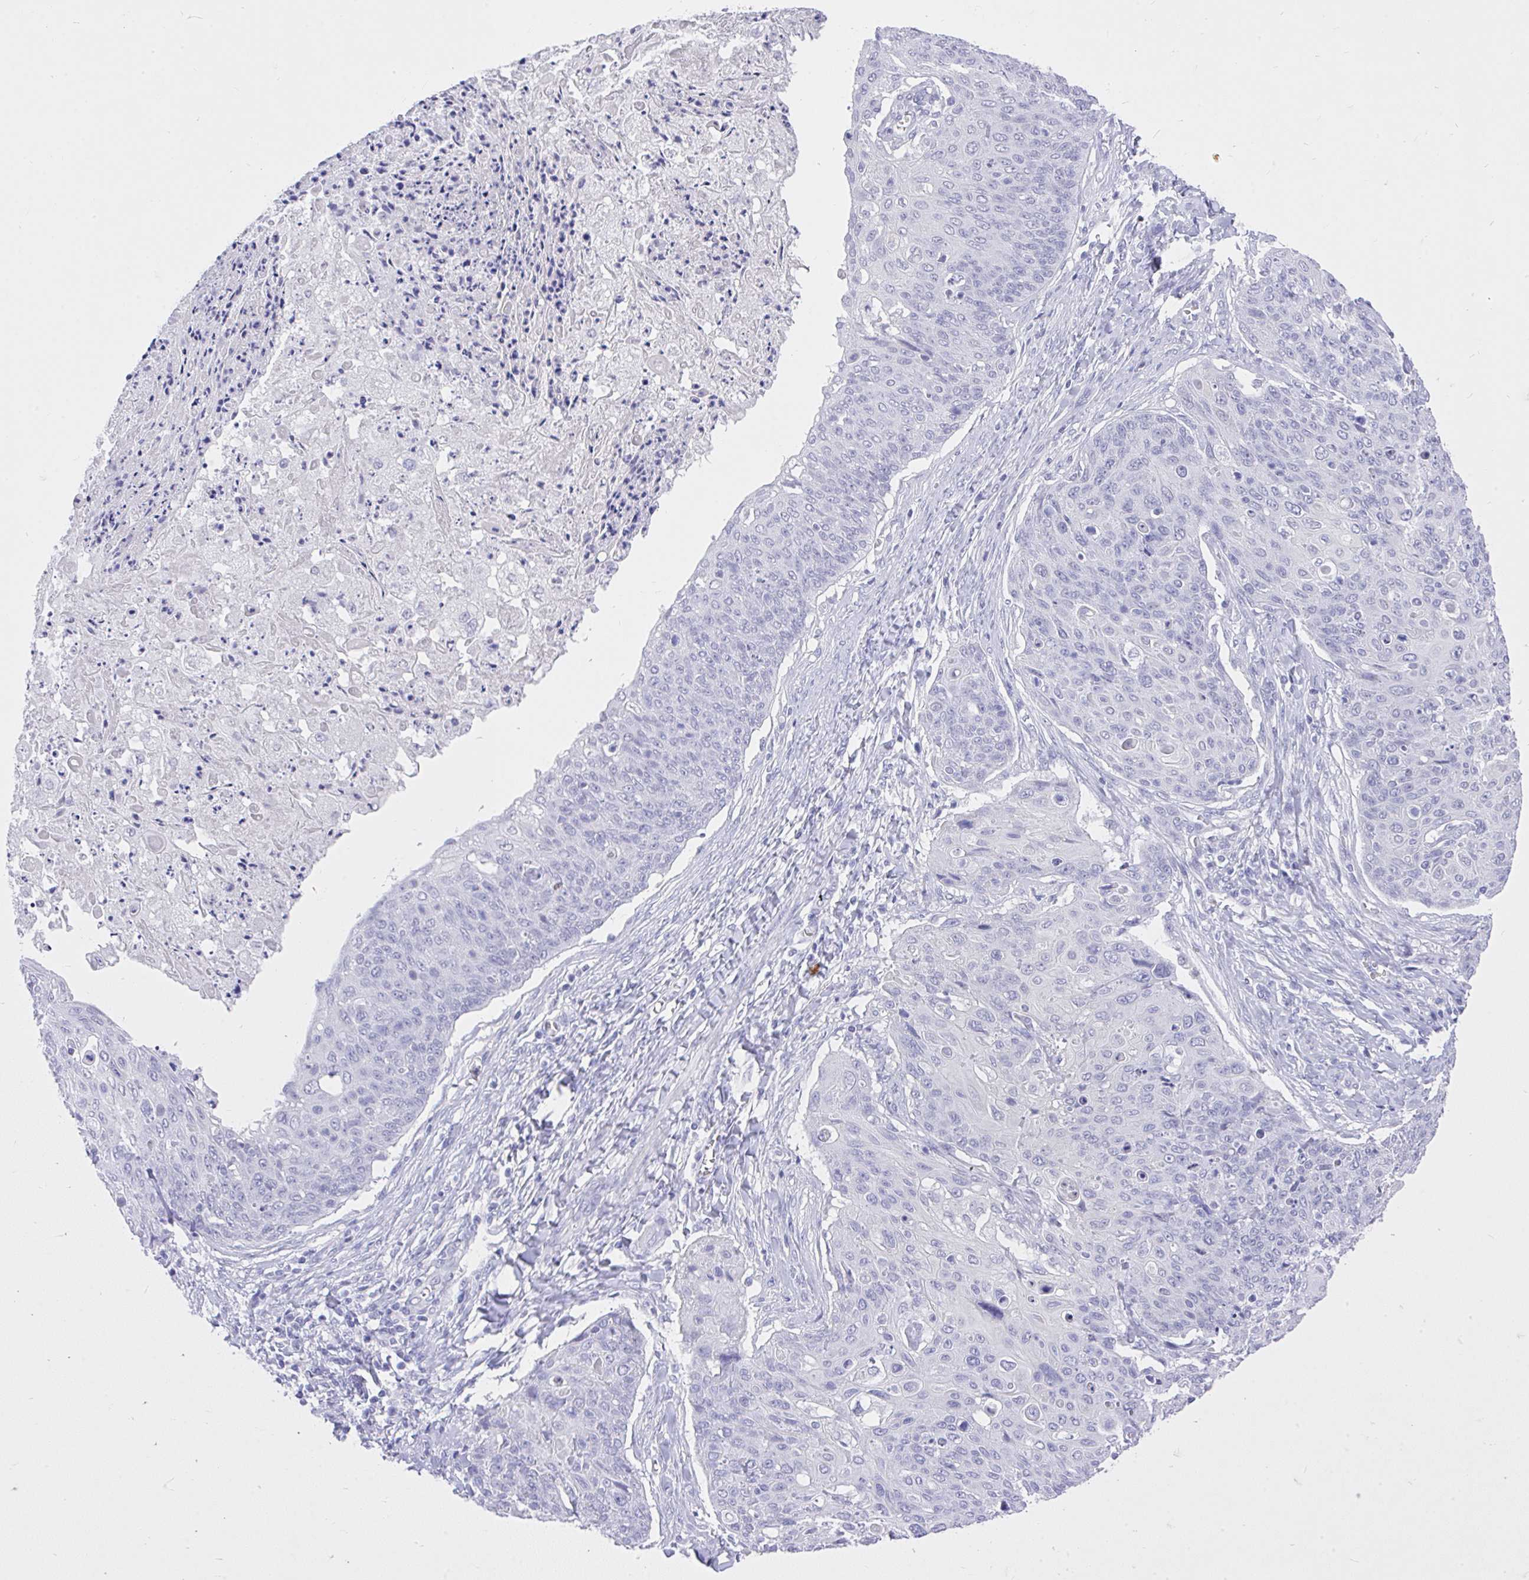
{"staining": {"intensity": "negative", "quantity": "none", "location": "none"}, "tissue": "skin cancer", "cell_type": "Tumor cells", "image_type": "cancer", "snomed": [{"axis": "morphology", "description": "Squamous cell carcinoma, NOS"}, {"axis": "topography", "description": "Skin"}, {"axis": "topography", "description": "Vulva"}], "caption": "This is a photomicrograph of immunohistochemistry staining of skin cancer (squamous cell carcinoma), which shows no expression in tumor cells.", "gene": "MS4A12", "patient": {"sex": "female", "age": 85}}